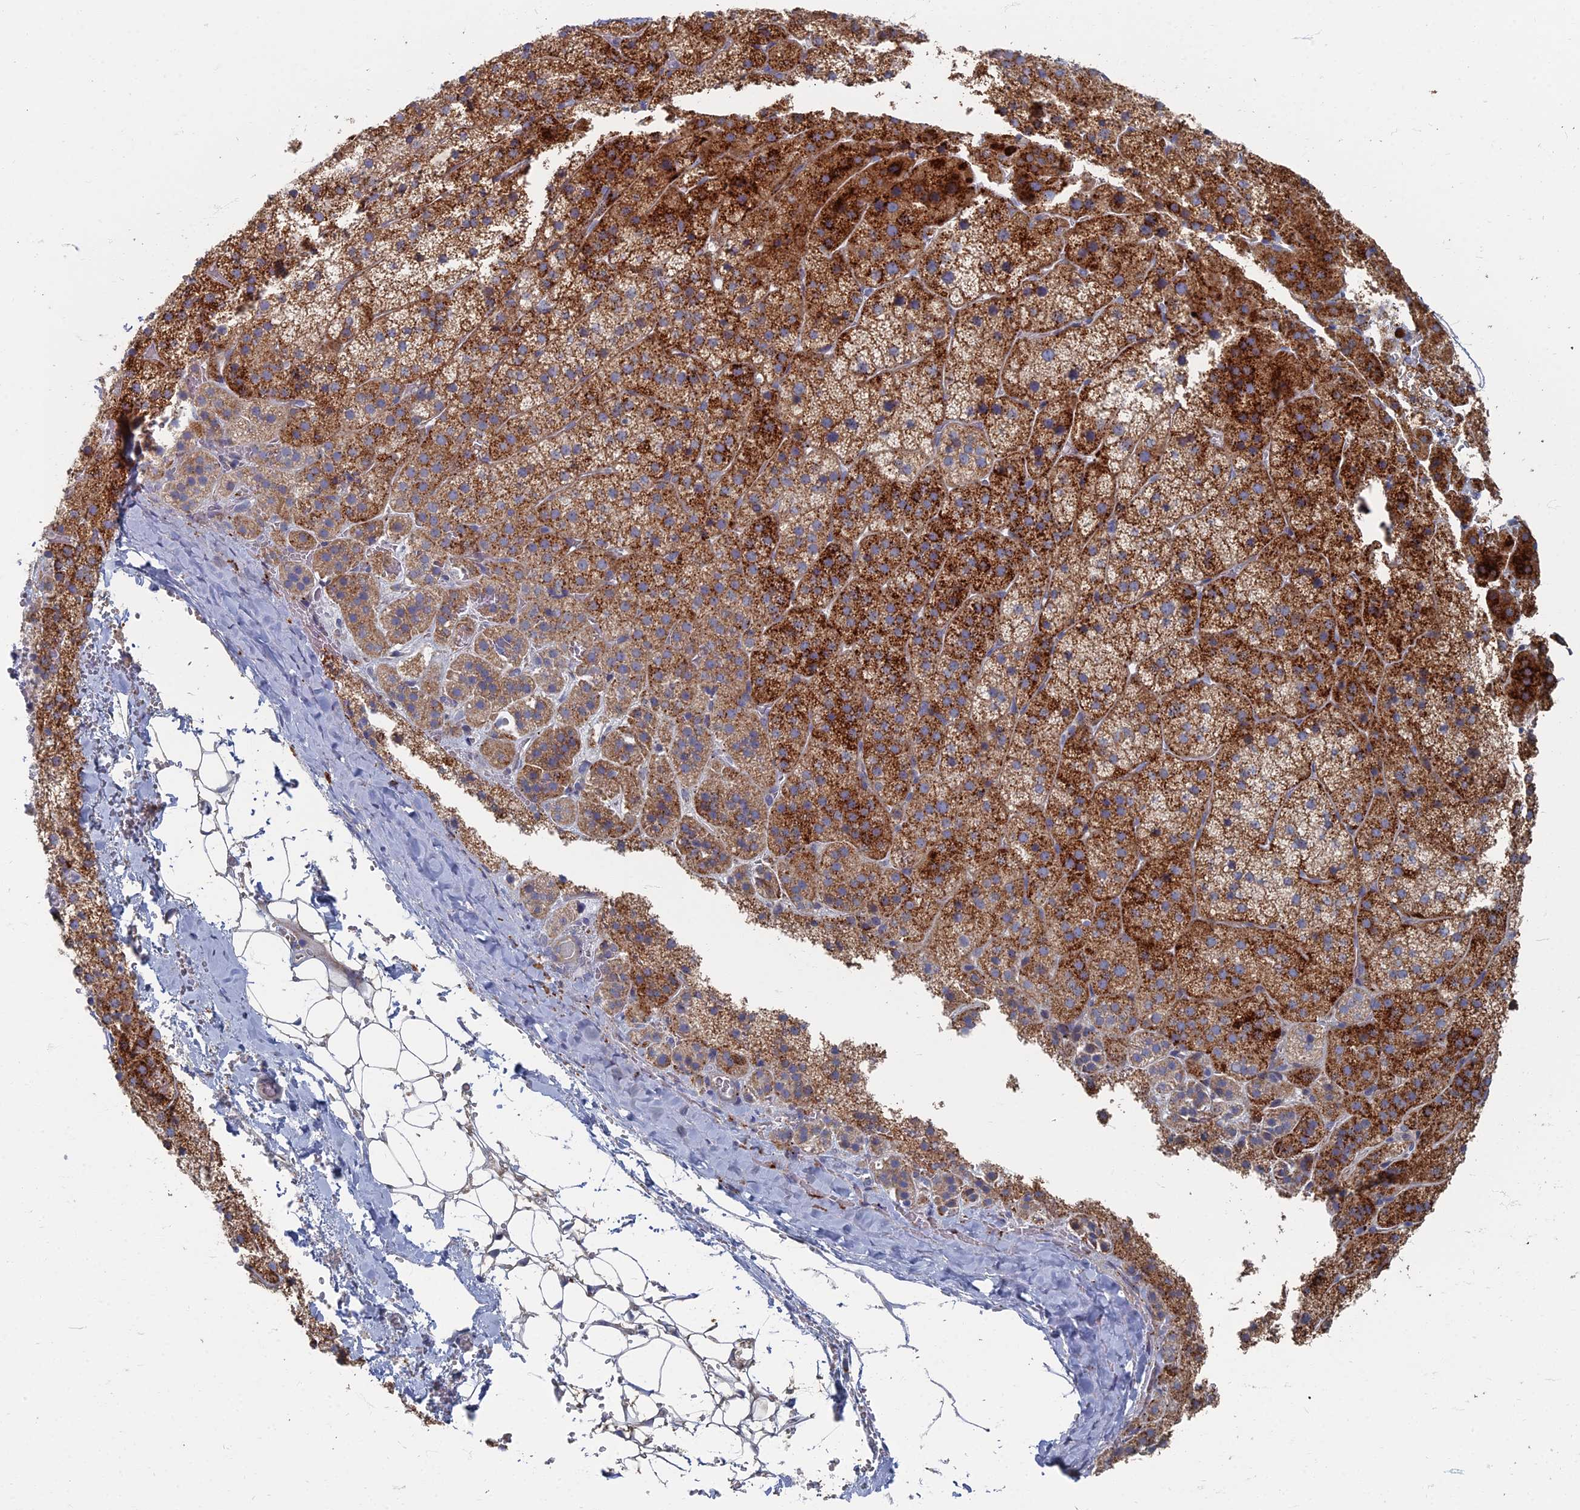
{"staining": {"intensity": "strong", "quantity": "25%-75%", "location": "cytoplasmic/membranous"}, "tissue": "adrenal gland", "cell_type": "Glandular cells", "image_type": "normal", "snomed": [{"axis": "morphology", "description": "Normal tissue, NOS"}, {"axis": "topography", "description": "Adrenal gland"}], "caption": "Protein staining of normal adrenal gland exhibits strong cytoplasmic/membranous expression in approximately 25%-75% of glandular cells. (IHC, brightfield microscopy, high magnification).", "gene": "TMEM128", "patient": {"sex": "female", "age": 44}}